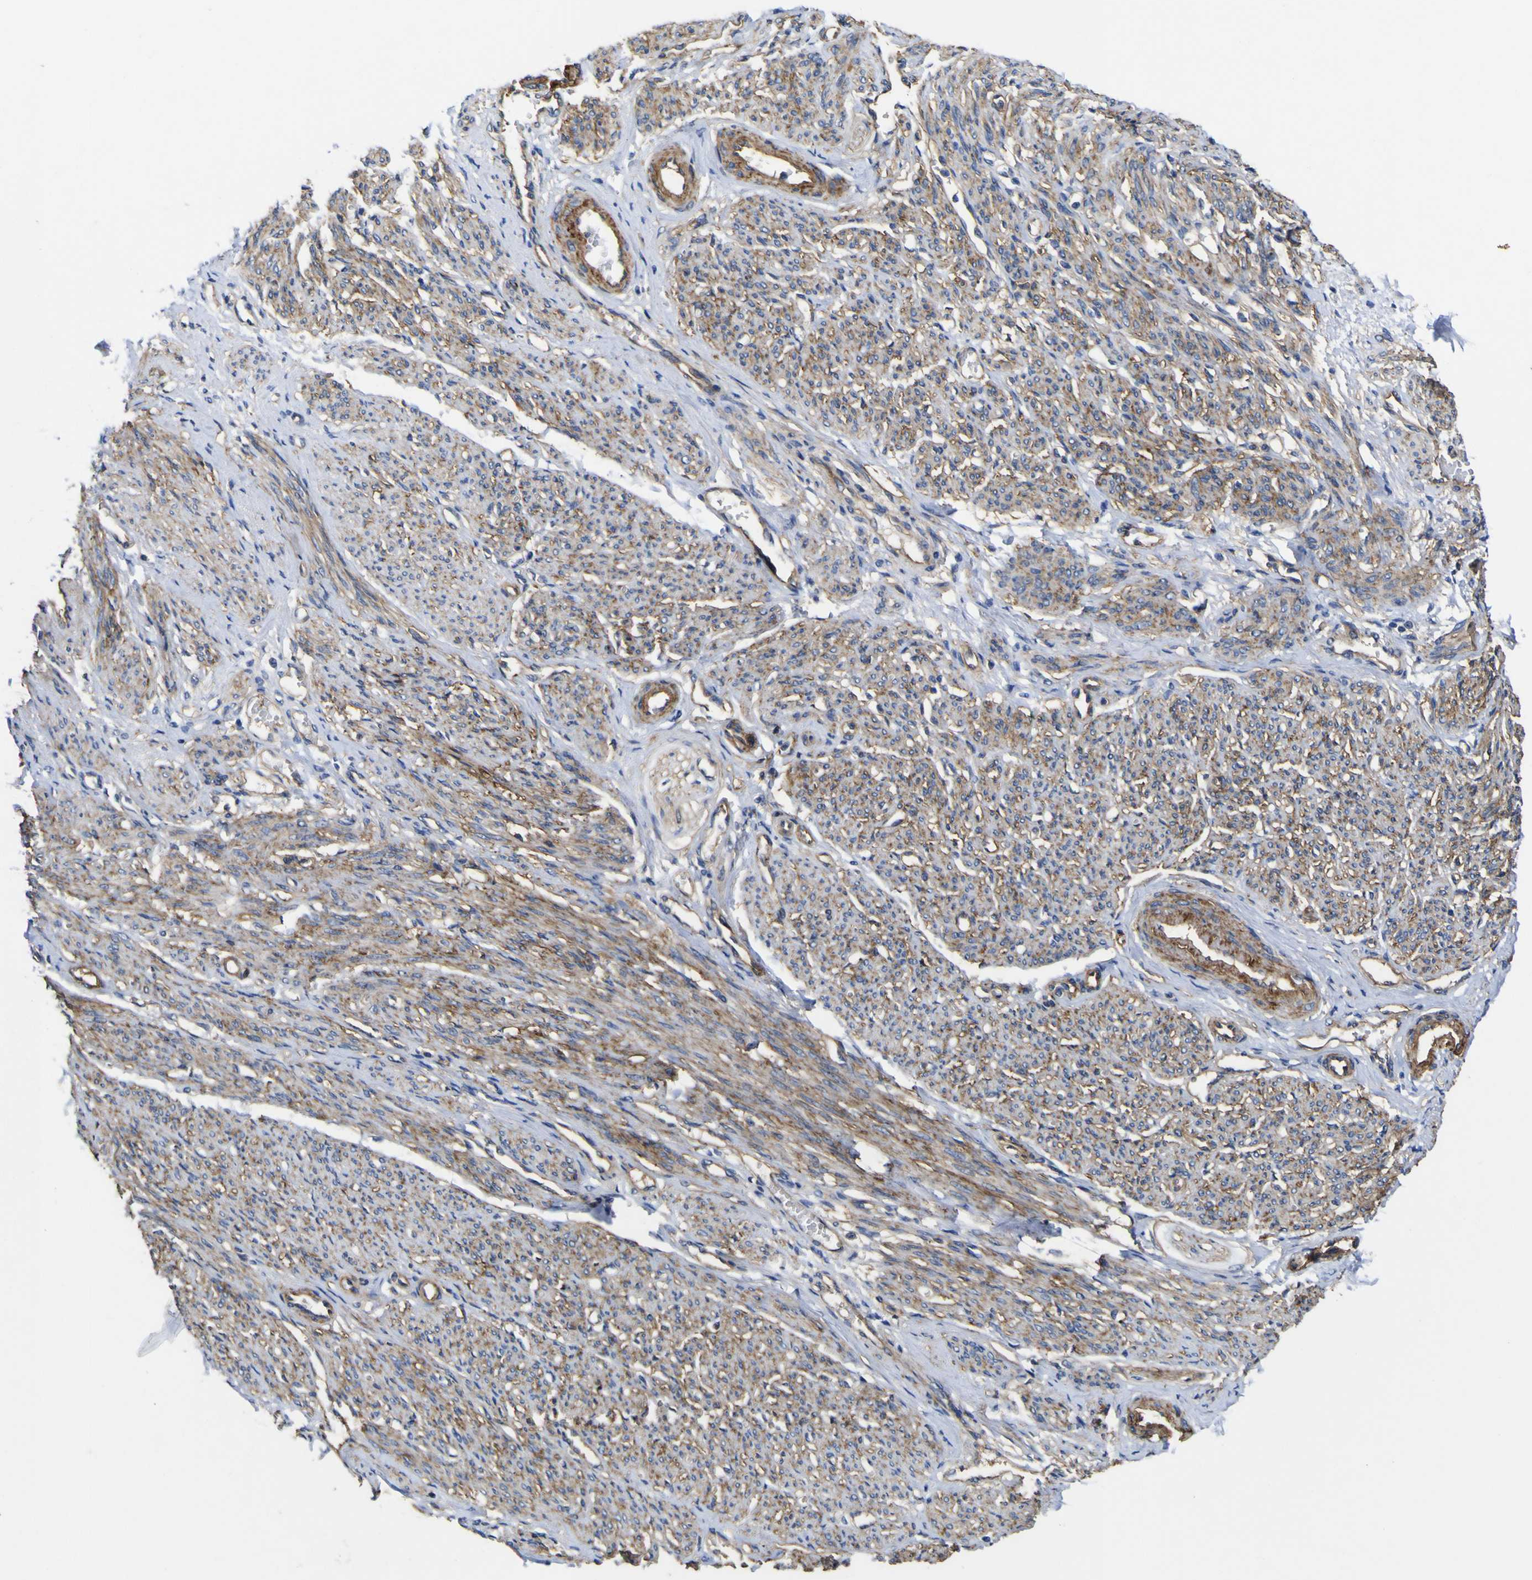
{"staining": {"intensity": "moderate", "quantity": ">75%", "location": "cytoplasmic/membranous"}, "tissue": "smooth muscle", "cell_type": "Smooth muscle cells", "image_type": "normal", "snomed": [{"axis": "morphology", "description": "Normal tissue, NOS"}, {"axis": "topography", "description": "Smooth muscle"}], "caption": "Protein analysis of unremarkable smooth muscle displays moderate cytoplasmic/membranous expression in about >75% of smooth muscle cells. The staining was performed using DAB, with brown indicating positive protein expression. Nuclei are stained blue with hematoxylin.", "gene": "CD151", "patient": {"sex": "female", "age": 65}}